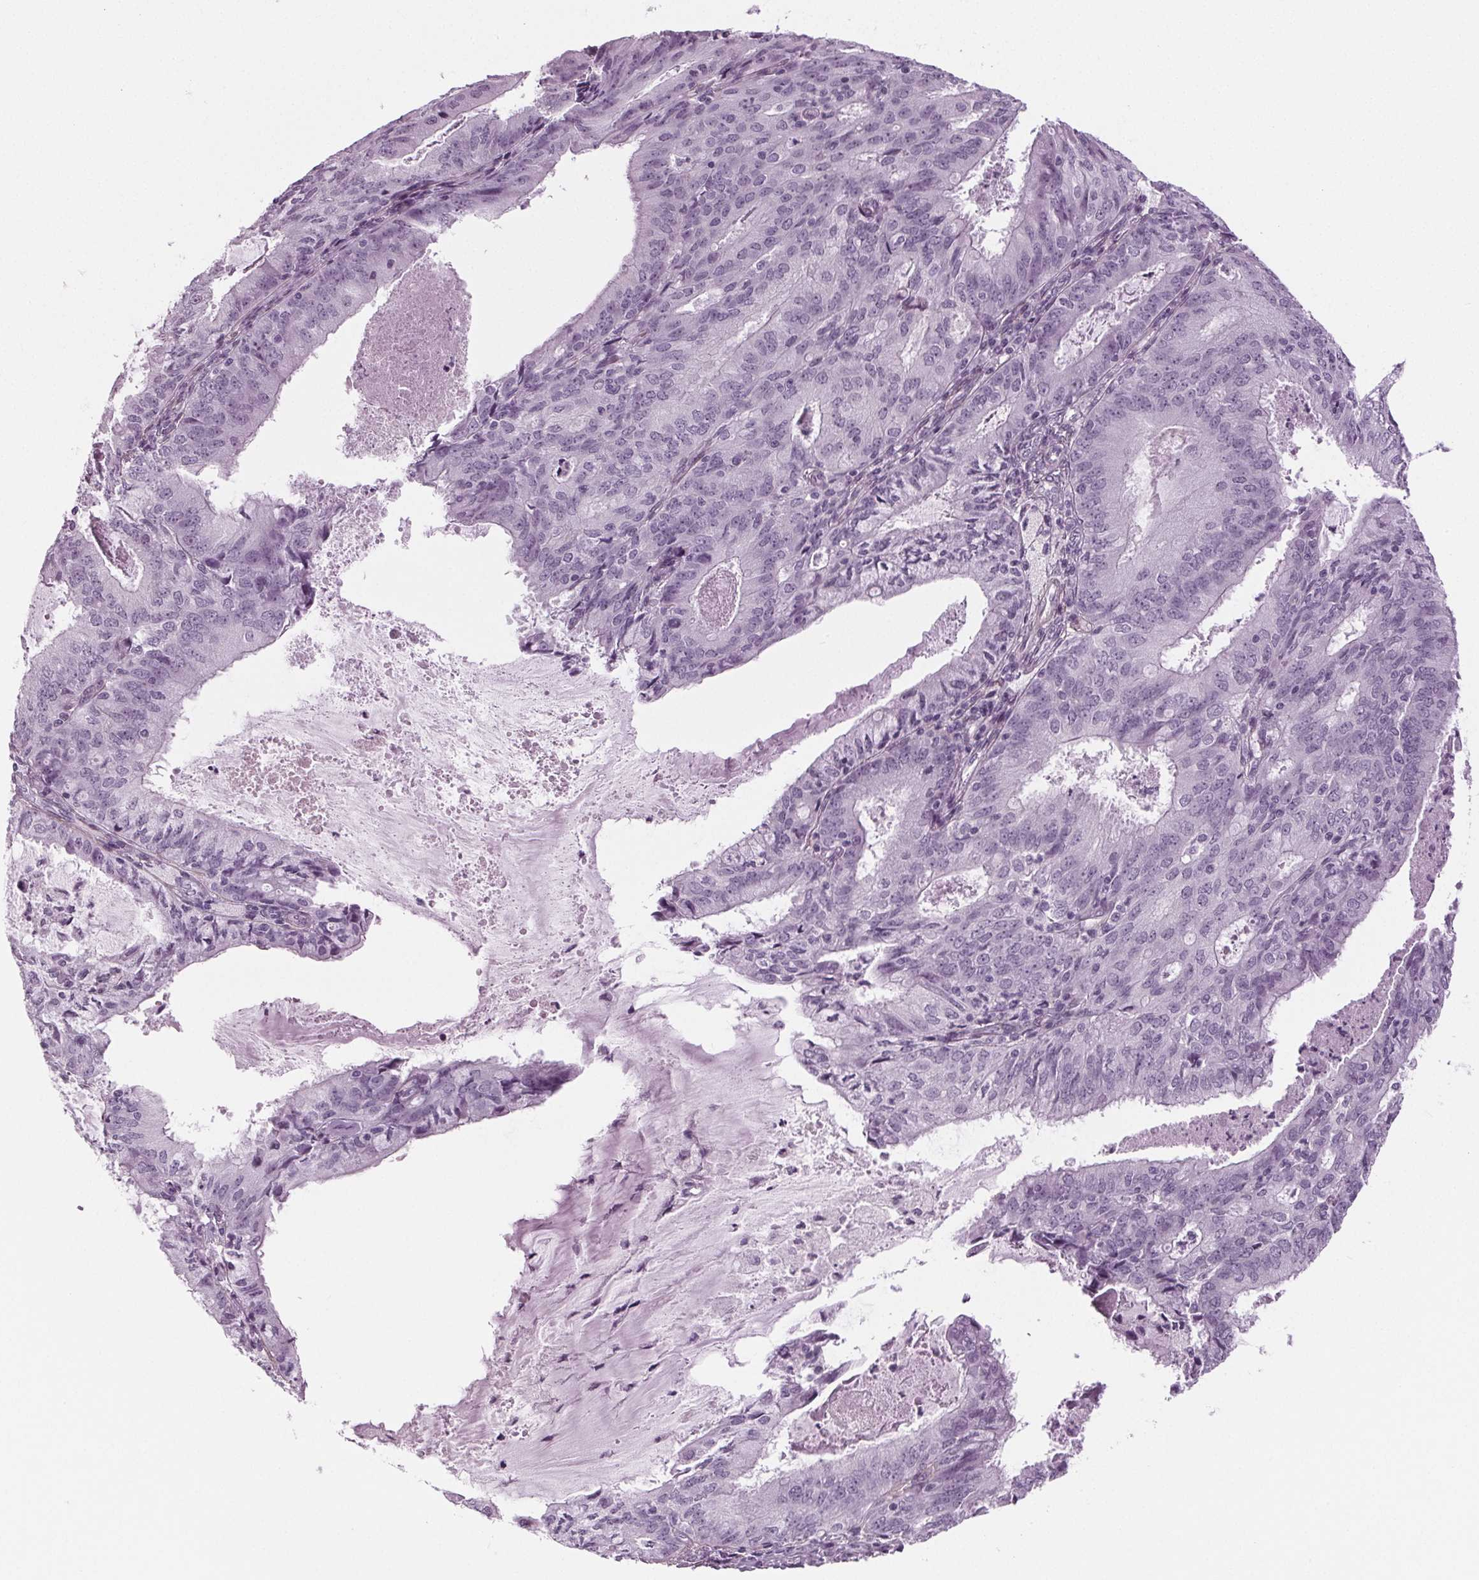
{"staining": {"intensity": "negative", "quantity": "none", "location": "none"}, "tissue": "endometrial cancer", "cell_type": "Tumor cells", "image_type": "cancer", "snomed": [{"axis": "morphology", "description": "Adenocarcinoma, NOS"}, {"axis": "topography", "description": "Endometrium"}], "caption": "Immunohistochemical staining of endometrial adenocarcinoma exhibits no significant expression in tumor cells.", "gene": "BHLHE22", "patient": {"sex": "female", "age": 57}}